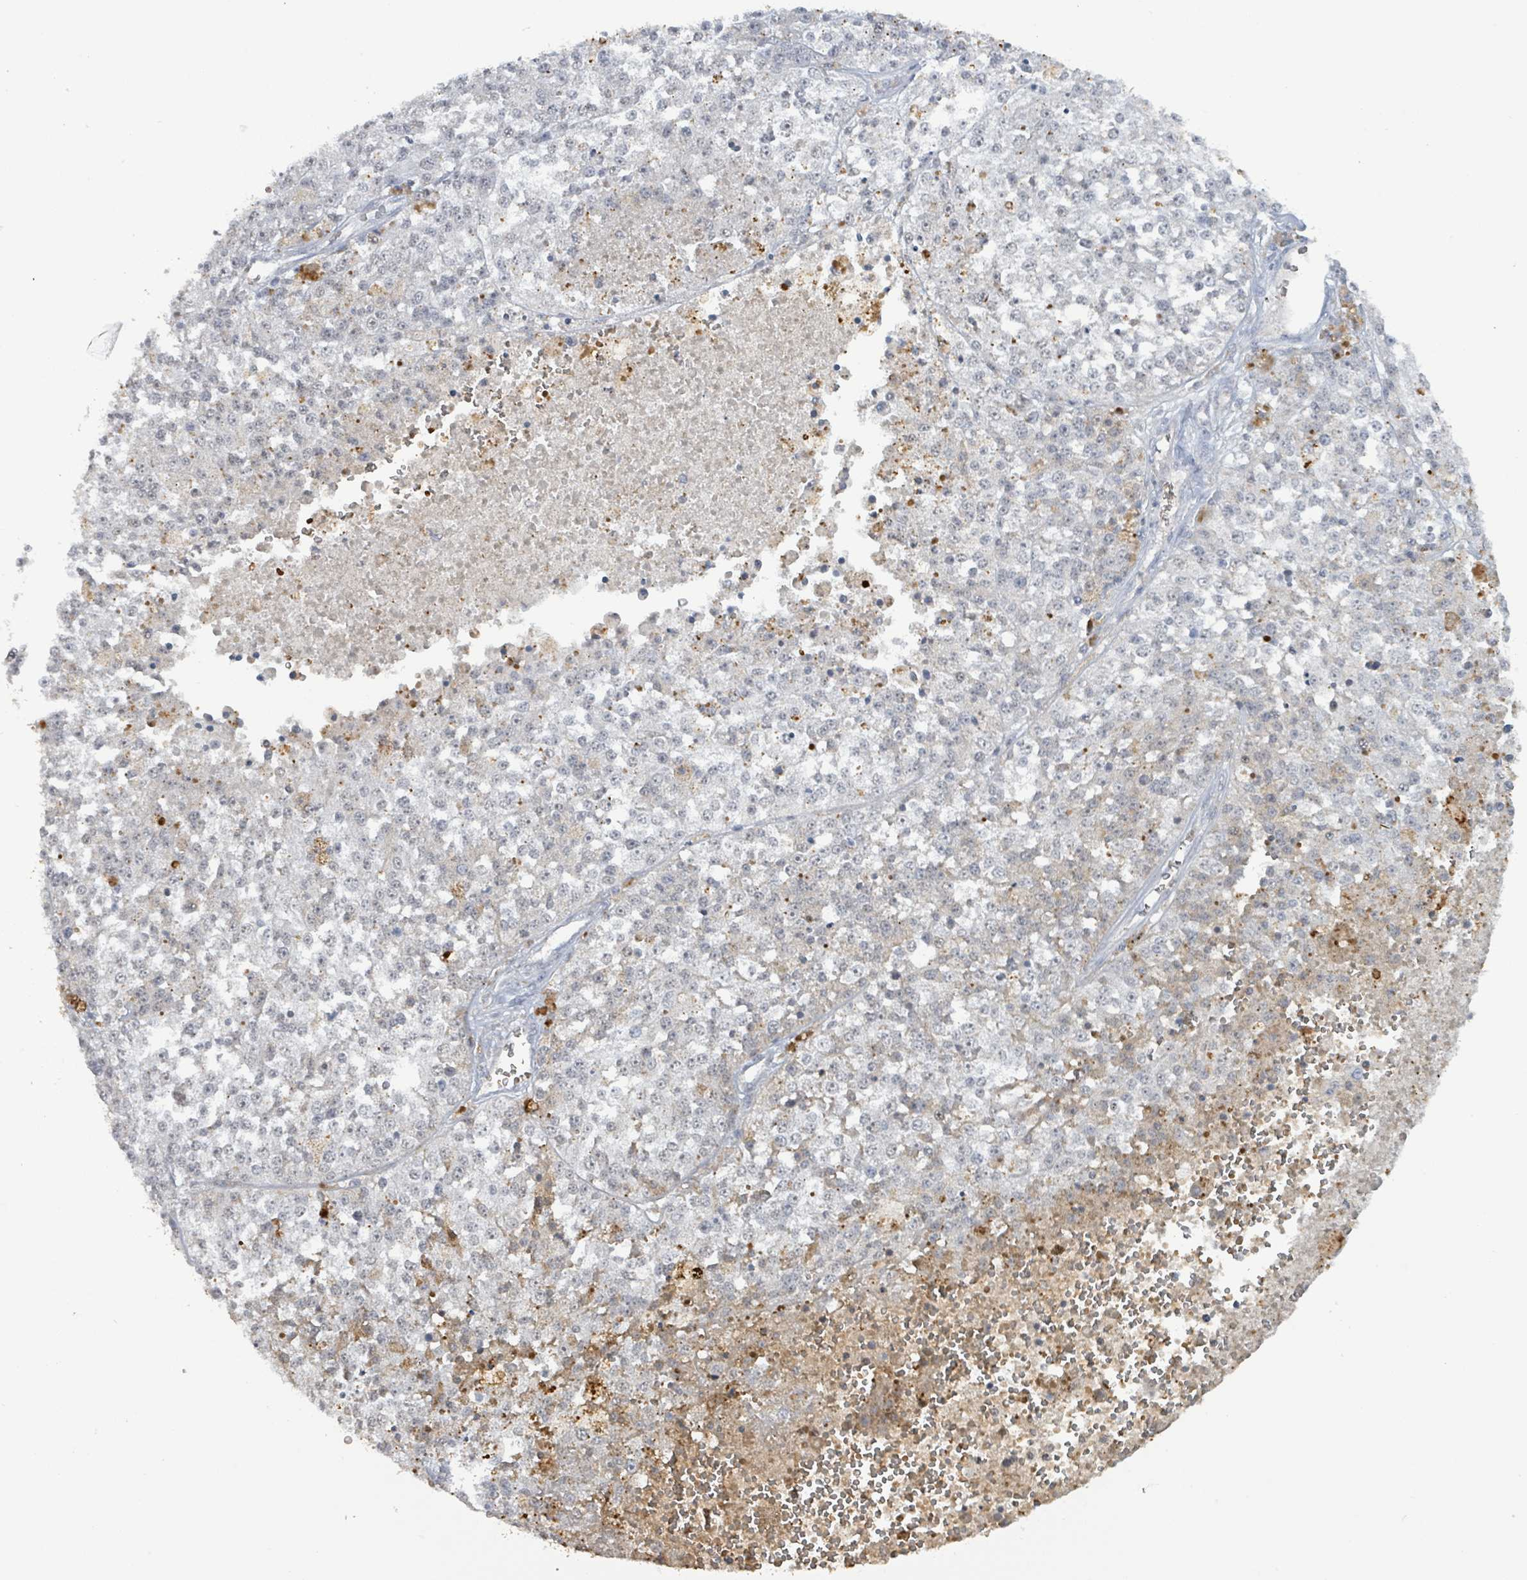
{"staining": {"intensity": "negative", "quantity": "none", "location": "none"}, "tissue": "melanoma", "cell_type": "Tumor cells", "image_type": "cancer", "snomed": [{"axis": "morphology", "description": "Malignant melanoma, NOS"}, {"axis": "topography", "description": "Skin"}], "caption": "DAB immunohistochemical staining of human melanoma displays no significant positivity in tumor cells.", "gene": "SEBOX", "patient": {"sex": "female", "age": 64}}